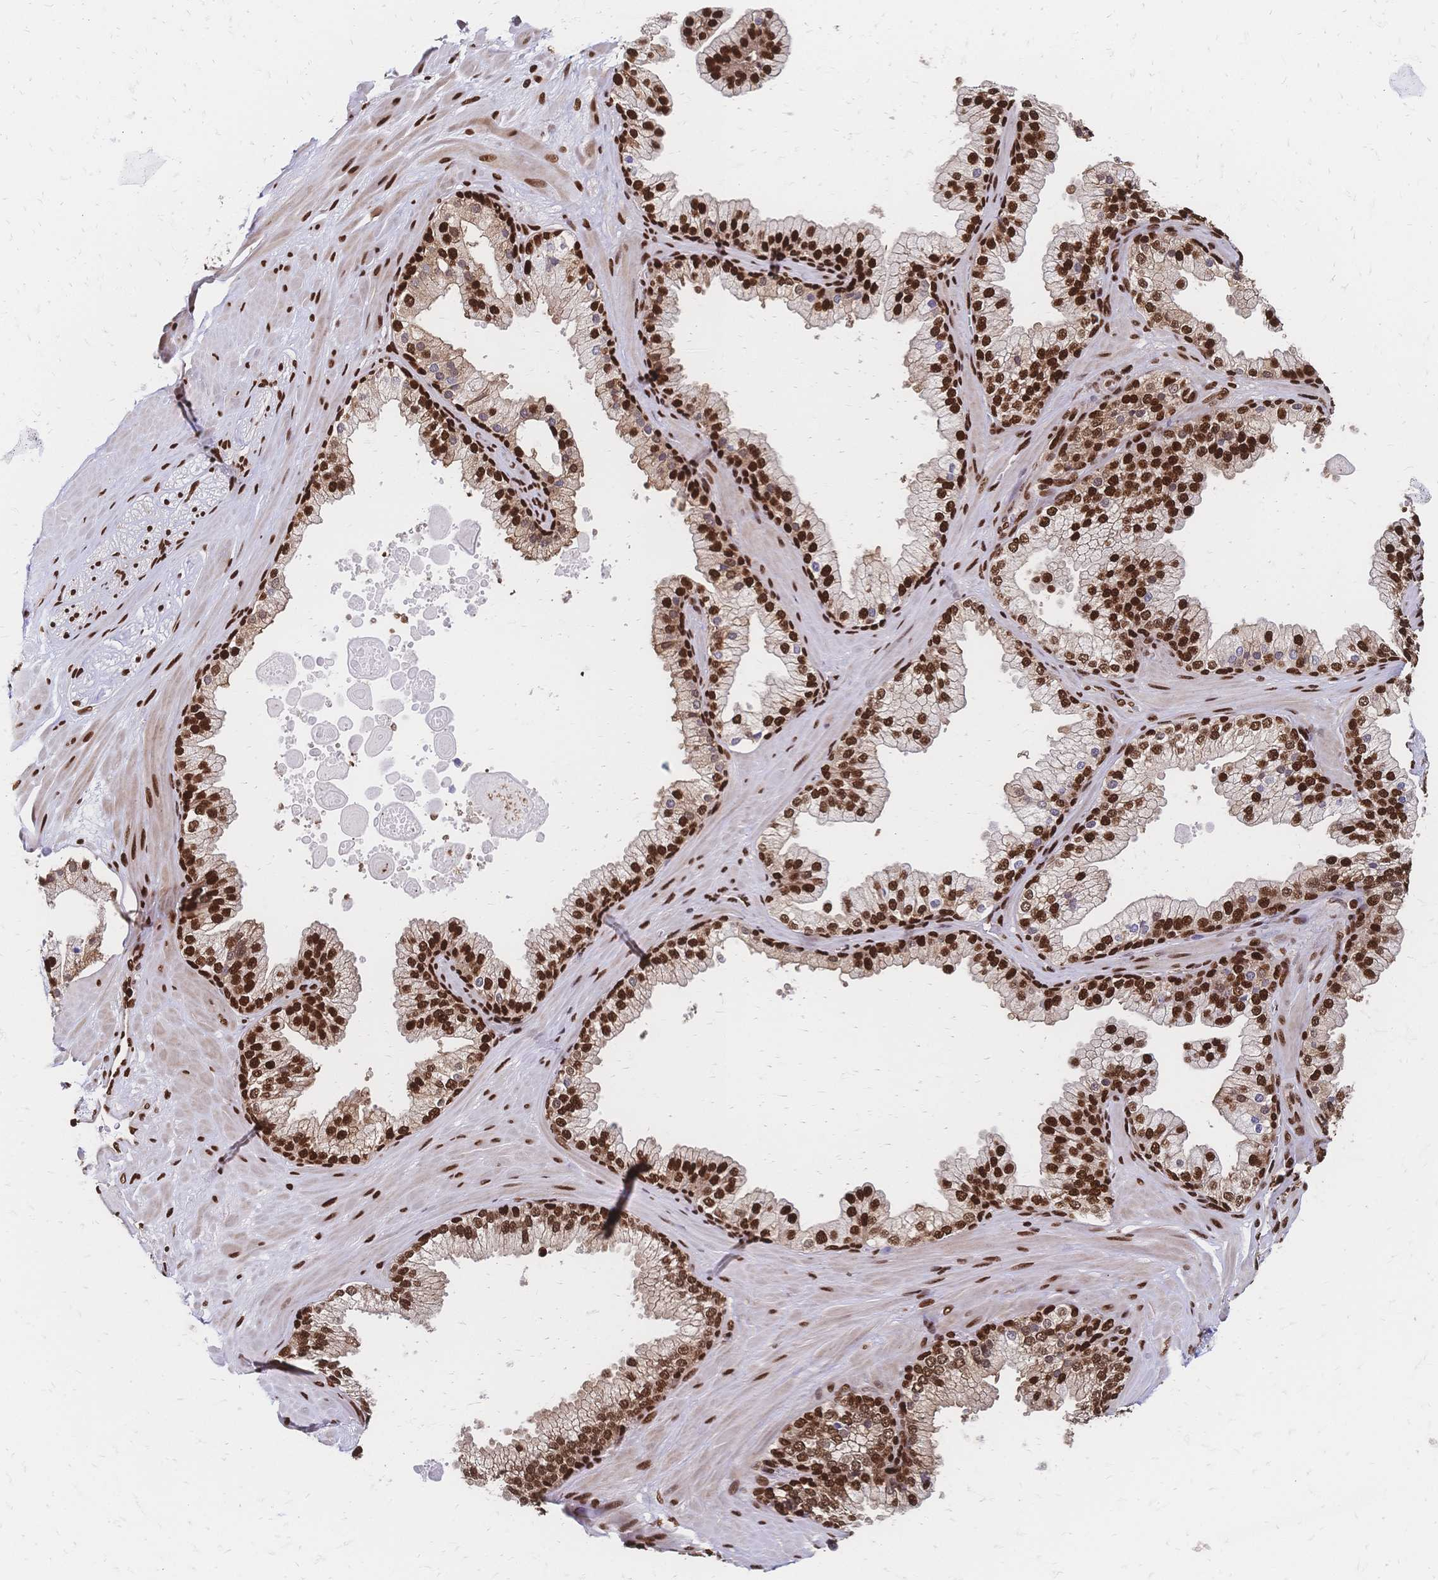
{"staining": {"intensity": "strong", "quantity": ">75%", "location": "nuclear"}, "tissue": "soft tissue", "cell_type": "Fibroblasts", "image_type": "normal", "snomed": [{"axis": "morphology", "description": "Normal tissue, NOS"}, {"axis": "topography", "description": "Prostate"}, {"axis": "topography", "description": "Peripheral nerve tissue"}], "caption": "This histopathology image displays immunohistochemistry staining of unremarkable human soft tissue, with high strong nuclear staining in approximately >75% of fibroblasts.", "gene": "HDGF", "patient": {"sex": "male", "age": 61}}